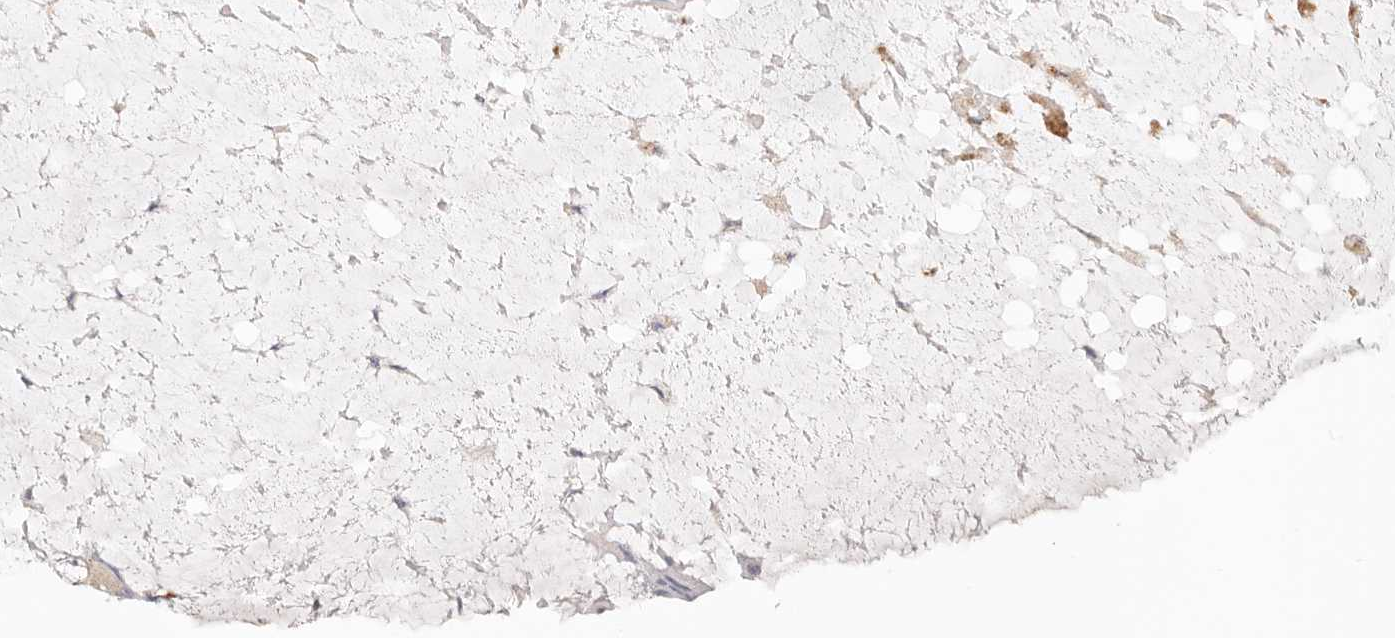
{"staining": {"intensity": "weak", "quantity": "<25%", "location": "cytoplasmic/membranous"}, "tissue": "ovarian cancer", "cell_type": "Tumor cells", "image_type": "cancer", "snomed": [{"axis": "morphology", "description": "Cystadenocarcinoma, mucinous, NOS"}, {"axis": "topography", "description": "Ovary"}], "caption": "A micrograph of ovarian mucinous cystadenocarcinoma stained for a protein shows no brown staining in tumor cells.", "gene": "STKLD1", "patient": {"sex": "female", "age": 61}}